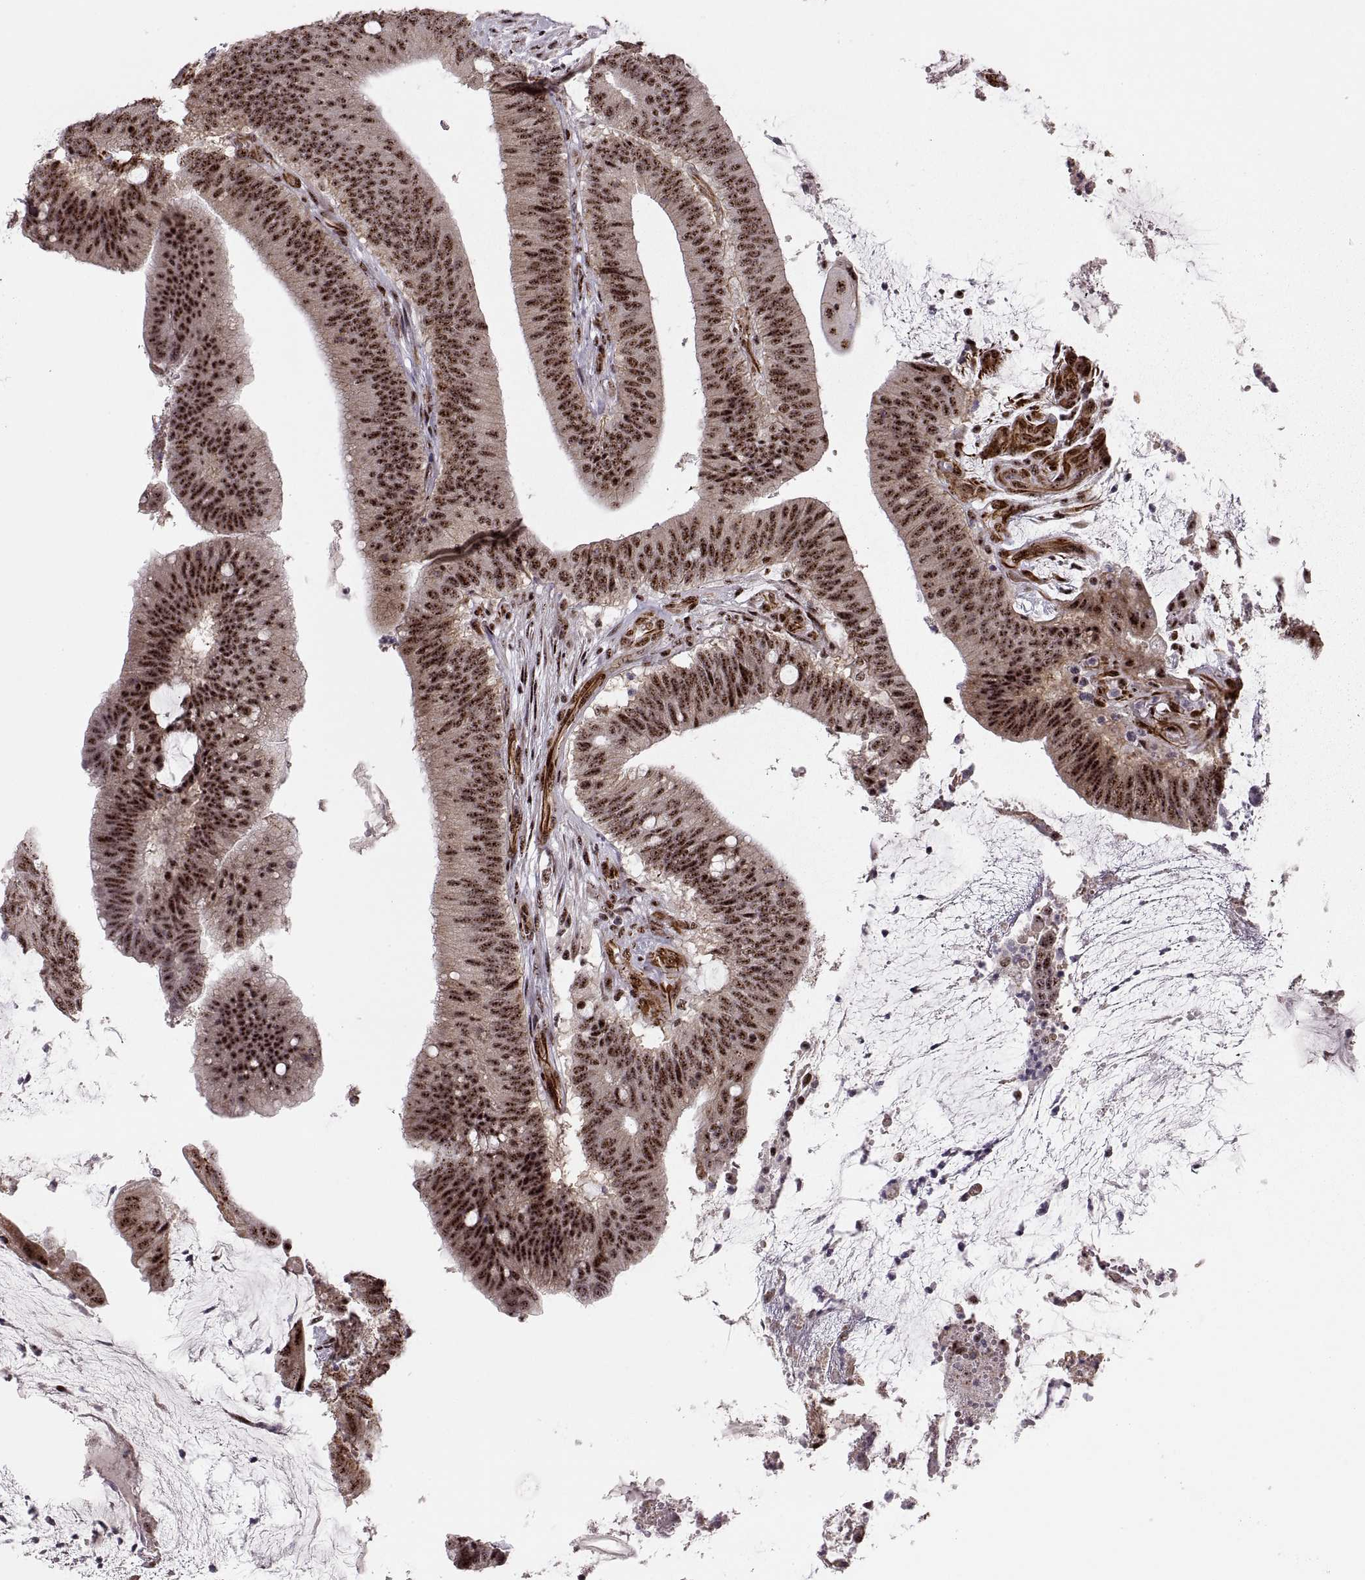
{"staining": {"intensity": "strong", "quantity": ">75%", "location": "nuclear"}, "tissue": "colorectal cancer", "cell_type": "Tumor cells", "image_type": "cancer", "snomed": [{"axis": "morphology", "description": "Adenocarcinoma, NOS"}, {"axis": "topography", "description": "Colon"}], "caption": "The immunohistochemical stain highlights strong nuclear staining in tumor cells of colorectal cancer tissue.", "gene": "ZCCHC17", "patient": {"sex": "female", "age": 43}}